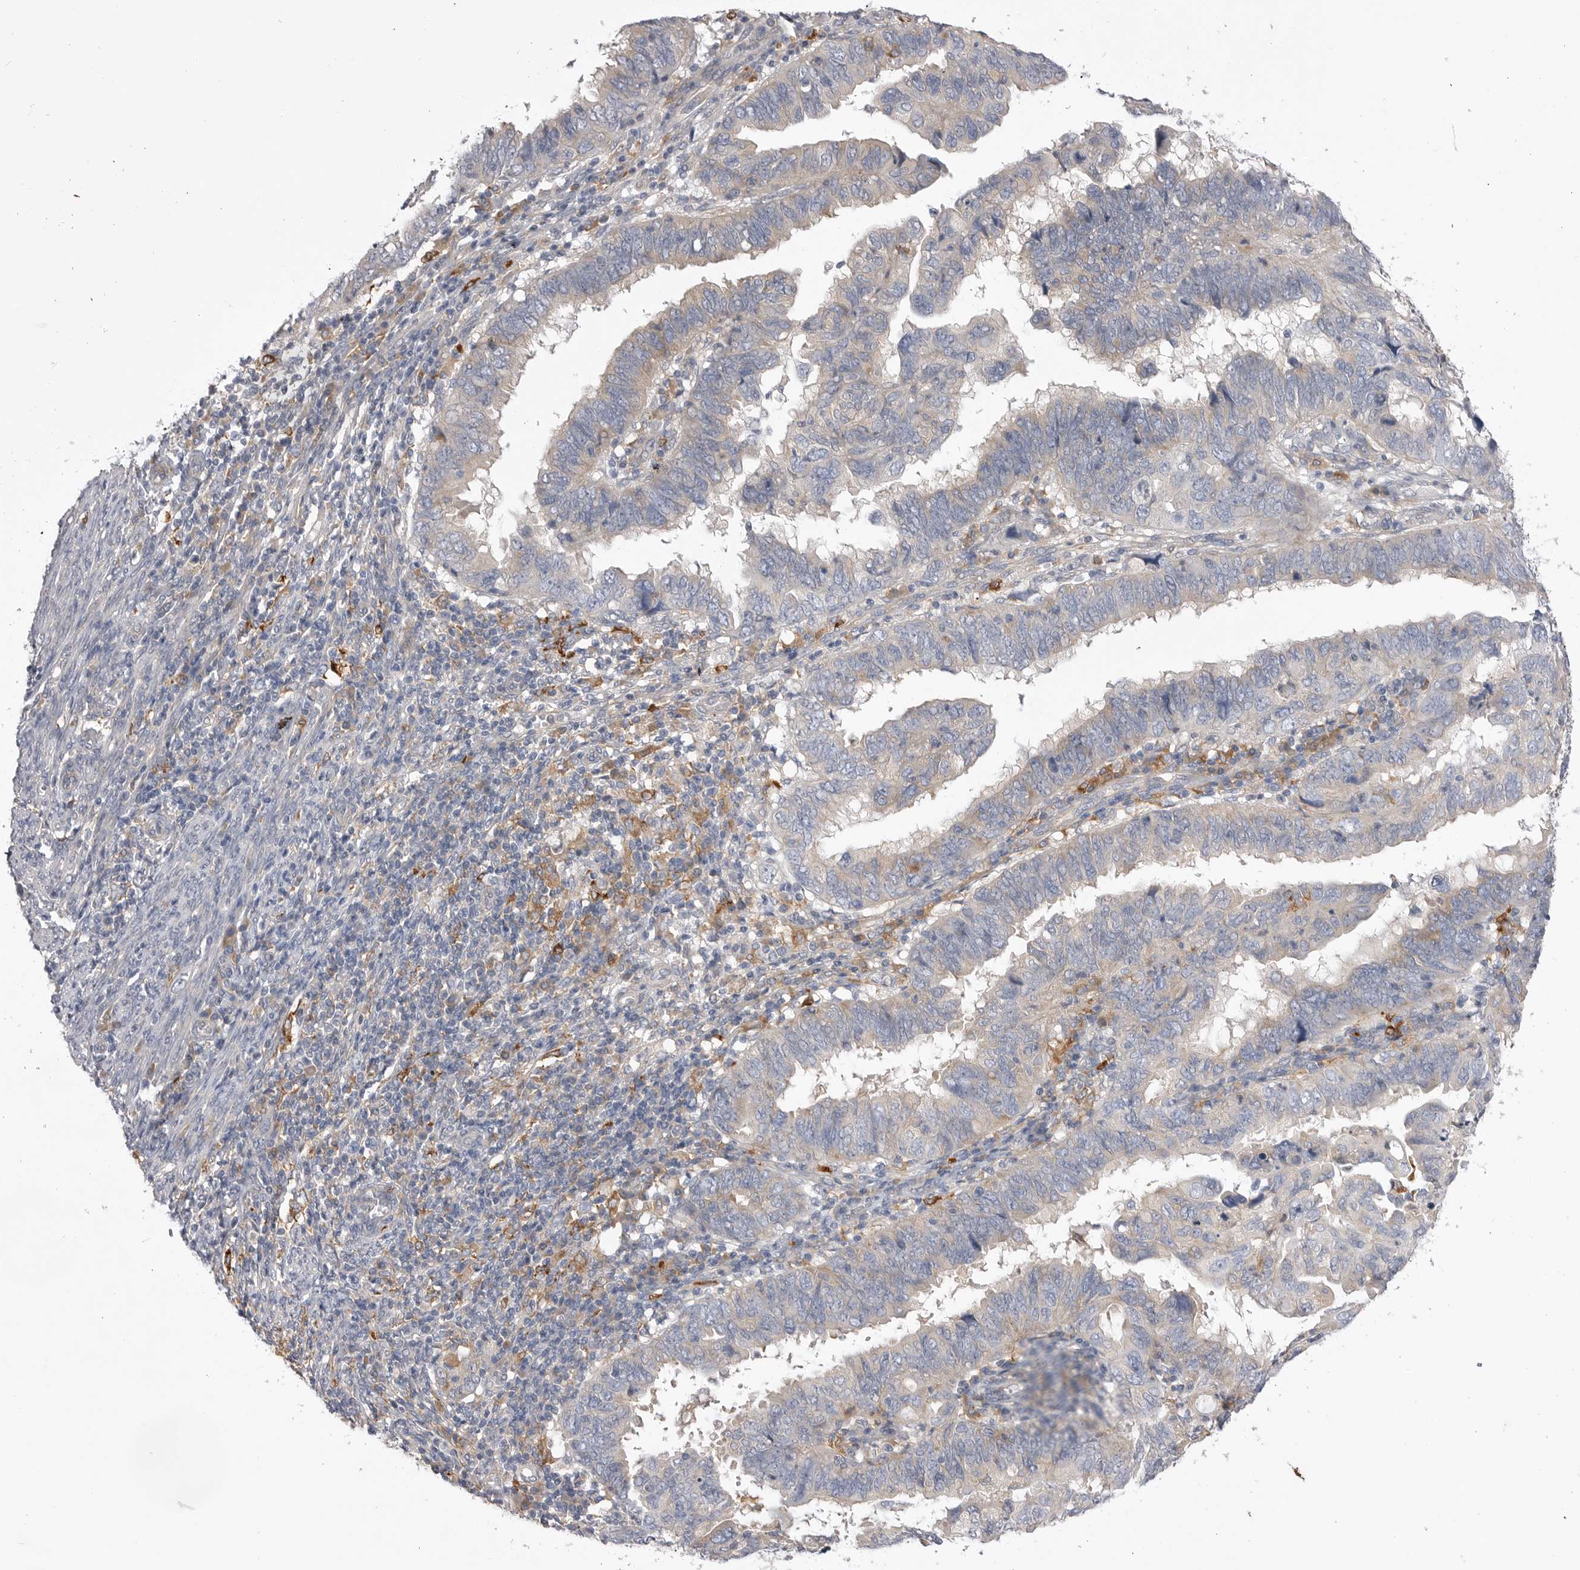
{"staining": {"intensity": "weak", "quantity": "<25%", "location": "cytoplasmic/membranous"}, "tissue": "endometrial cancer", "cell_type": "Tumor cells", "image_type": "cancer", "snomed": [{"axis": "morphology", "description": "Adenocarcinoma, NOS"}, {"axis": "topography", "description": "Uterus"}], "caption": "The image displays no significant positivity in tumor cells of endometrial adenocarcinoma. (DAB immunohistochemistry with hematoxylin counter stain).", "gene": "VAC14", "patient": {"sex": "female", "age": 77}}